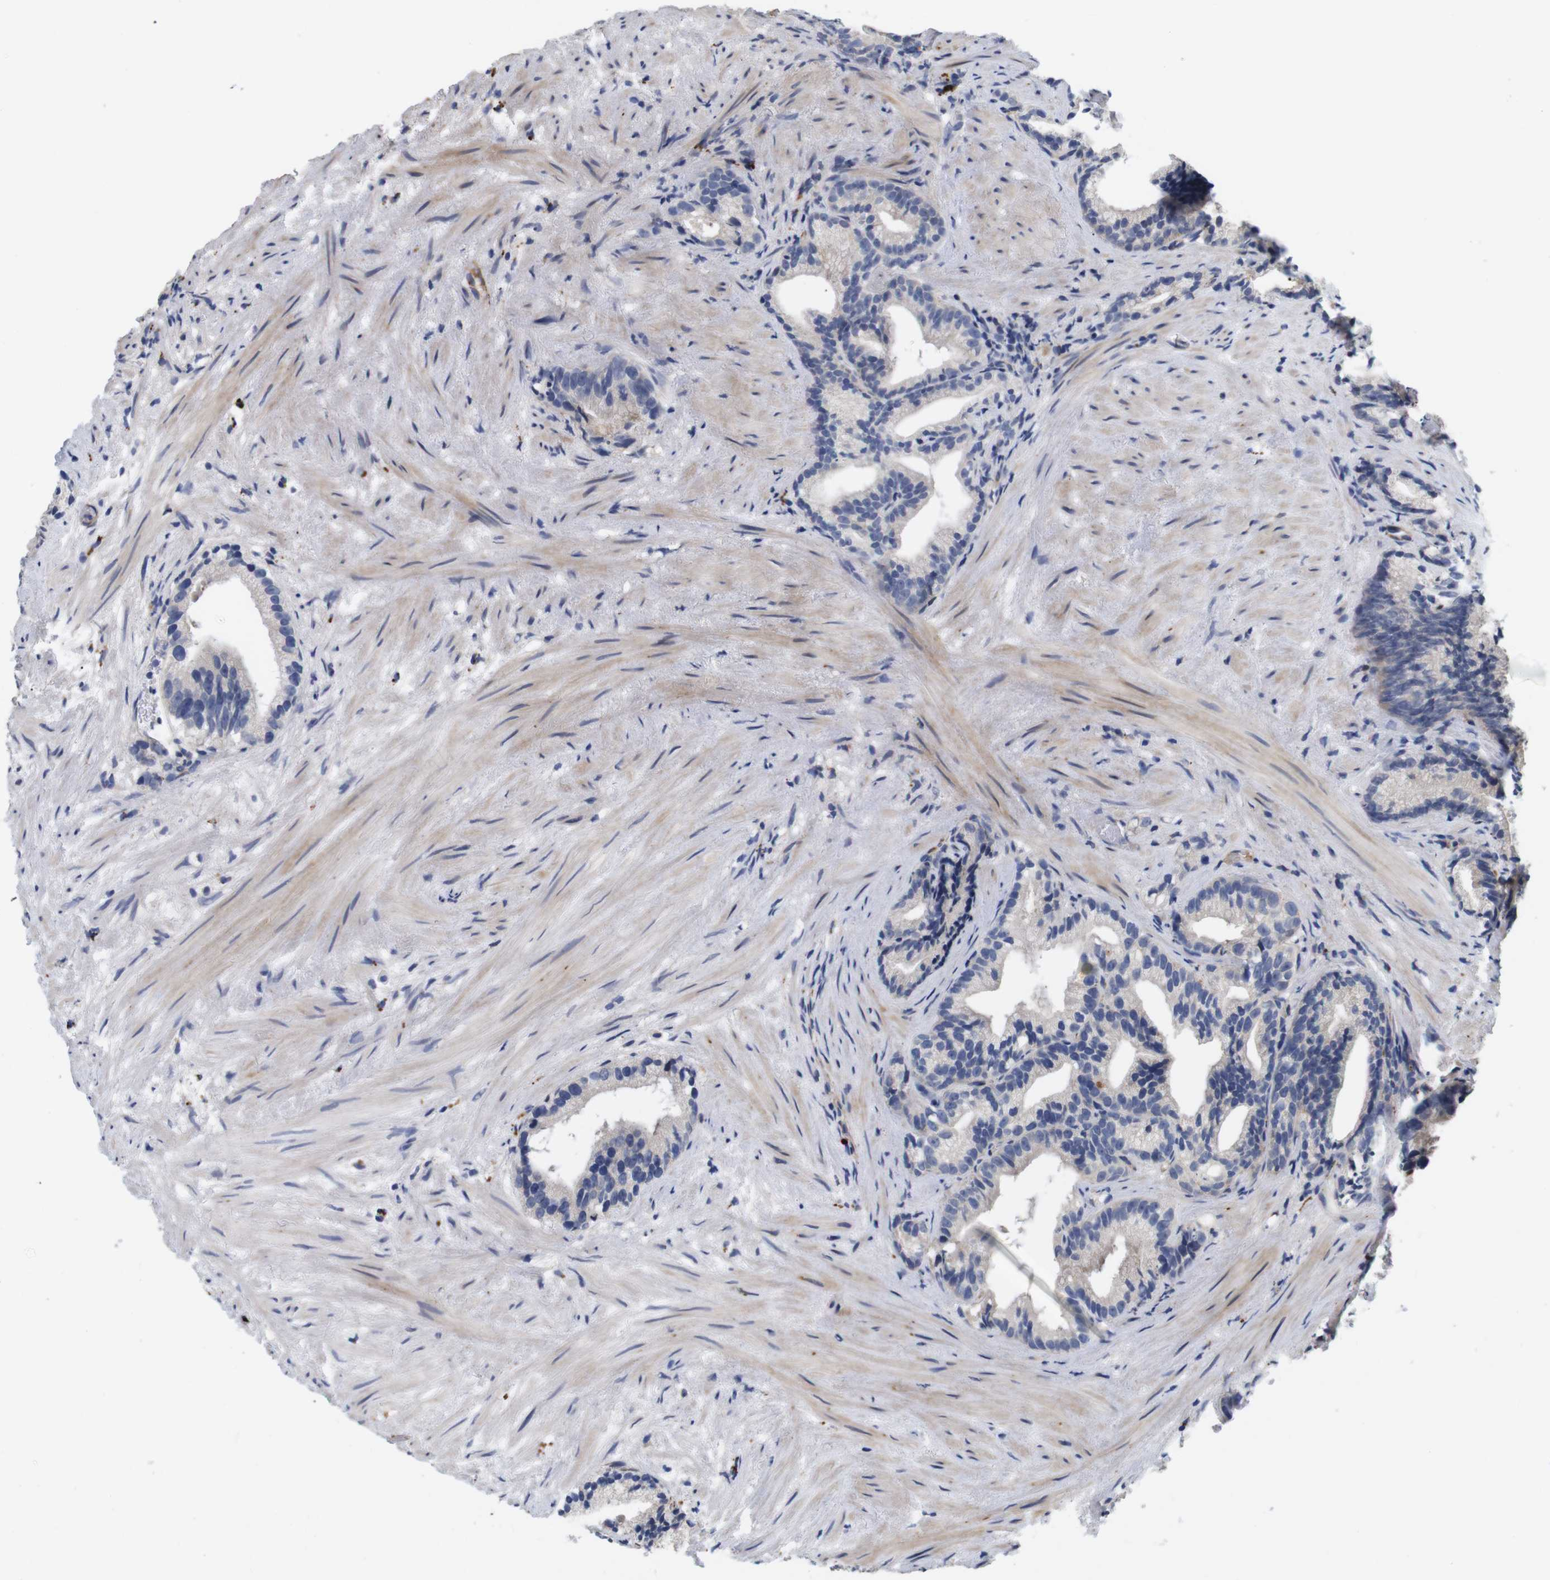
{"staining": {"intensity": "weak", "quantity": "<25%", "location": "cytoplasmic/membranous"}, "tissue": "prostate cancer", "cell_type": "Tumor cells", "image_type": "cancer", "snomed": [{"axis": "morphology", "description": "Adenocarcinoma, Low grade"}, {"axis": "topography", "description": "Prostate"}], "caption": "Tumor cells show no significant positivity in low-grade adenocarcinoma (prostate). (DAB immunohistochemistry (IHC) visualized using brightfield microscopy, high magnification).", "gene": "SPRY3", "patient": {"sex": "male", "age": 89}}